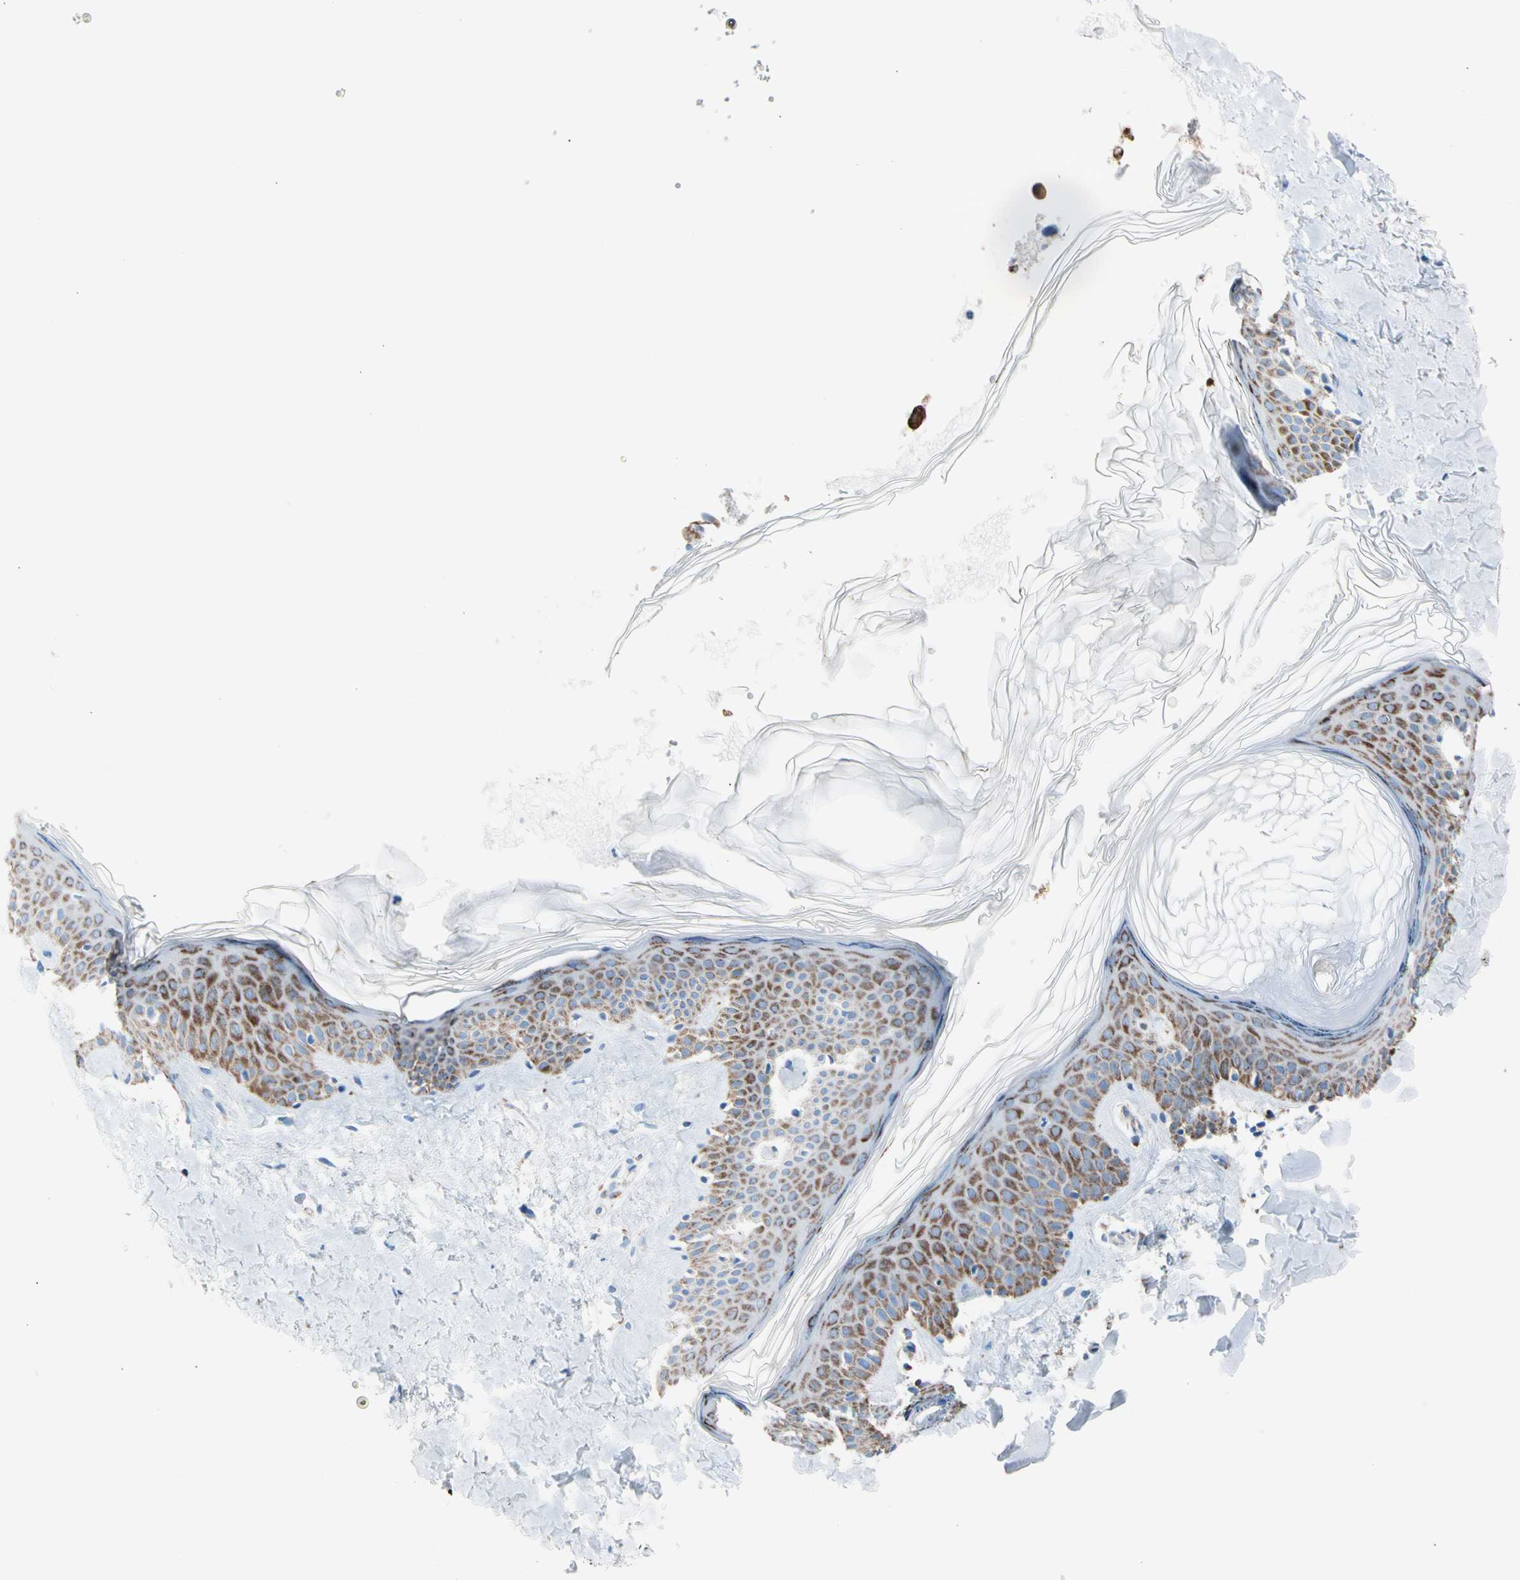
{"staining": {"intensity": "weak", "quantity": "<25%", "location": "cytoplasmic/membranous"}, "tissue": "skin", "cell_type": "Fibroblasts", "image_type": "normal", "snomed": [{"axis": "morphology", "description": "Normal tissue, NOS"}, {"axis": "topography", "description": "Skin"}], "caption": "IHC photomicrograph of benign human skin stained for a protein (brown), which displays no positivity in fibroblasts.", "gene": "HK1", "patient": {"sex": "male", "age": 67}}